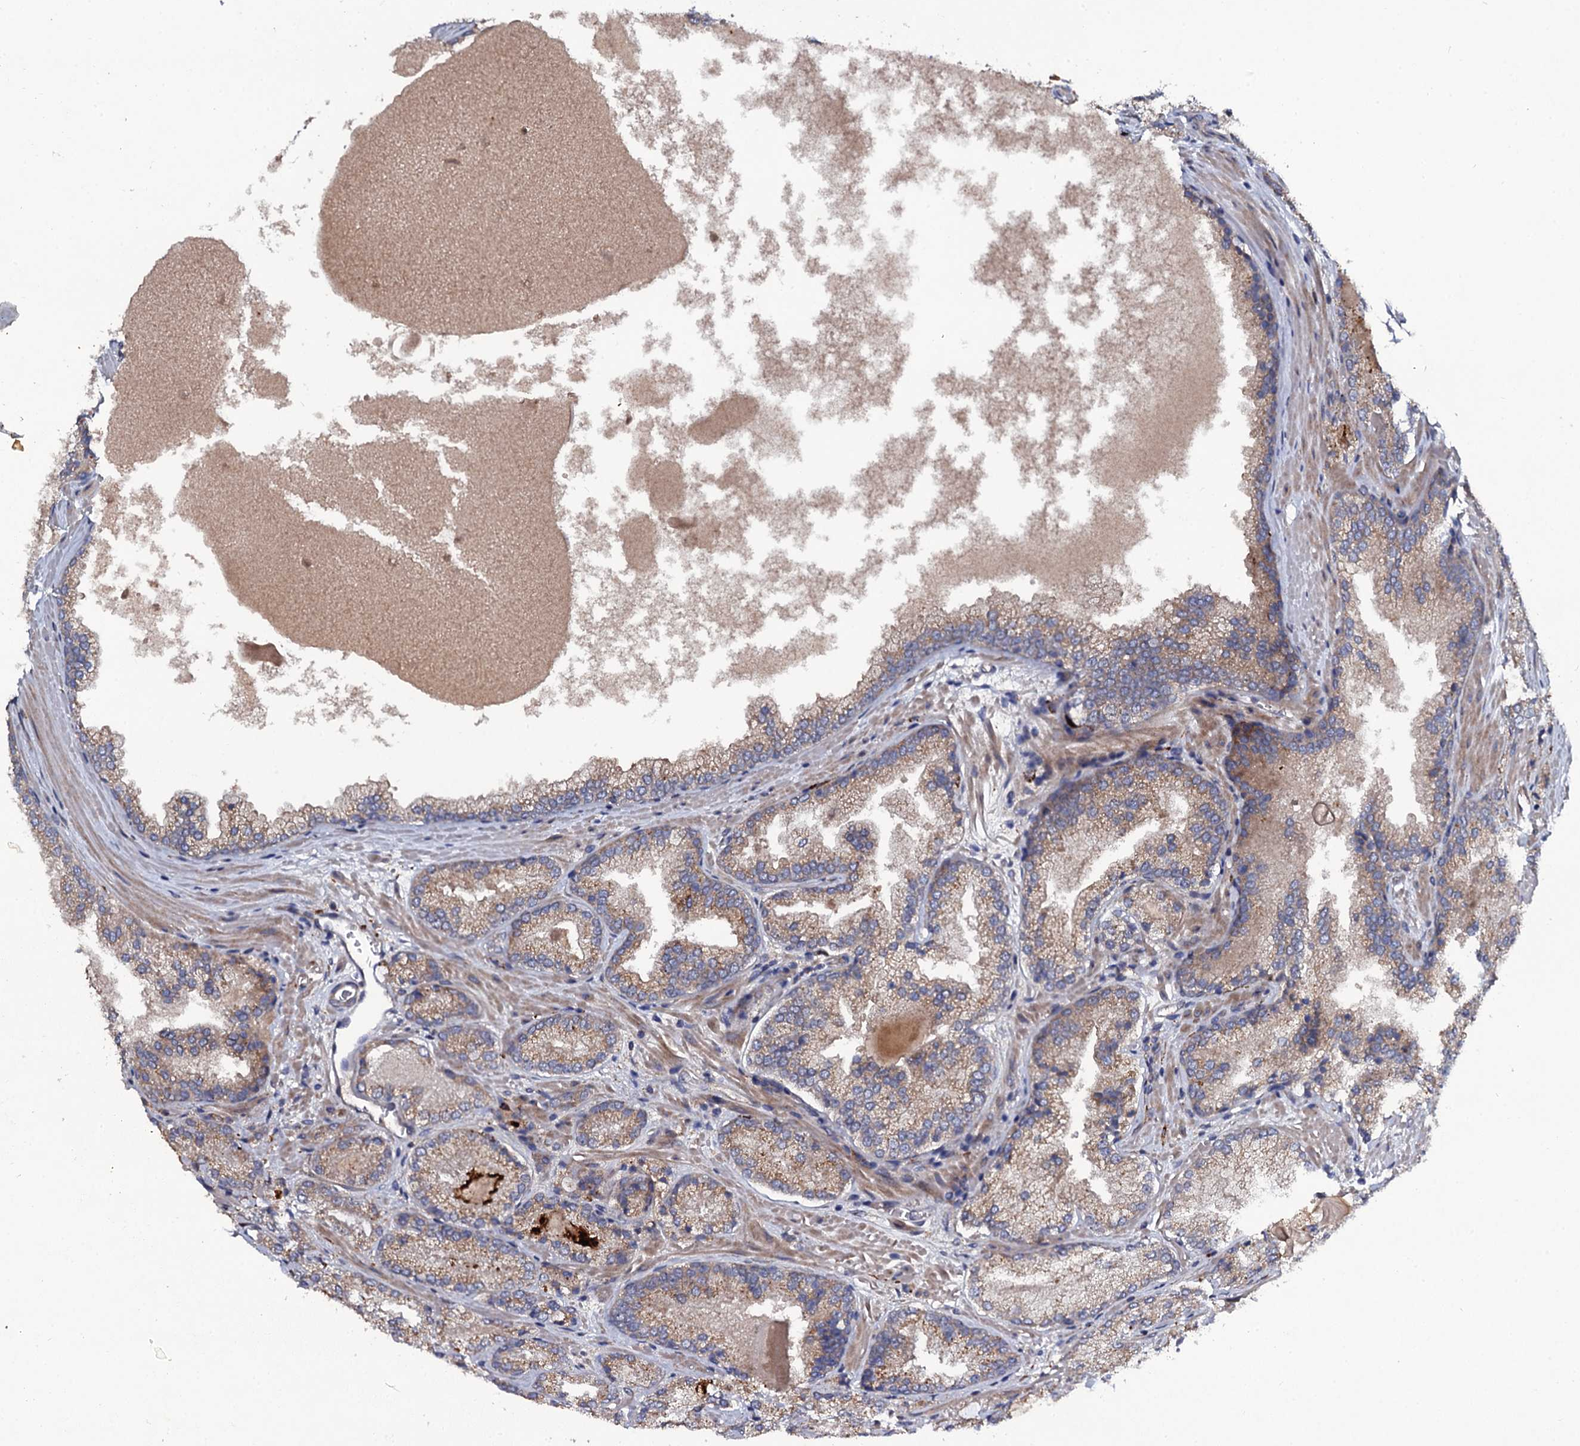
{"staining": {"intensity": "moderate", "quantity": ">75%", "location": "cytoplasmic/membranous"}, "tissue": "prostate cancer", "cell_type": "Tumor cells", "image_type": "cancer", "snomed": [{"axis": "morphology", "description": "Adenocarcinoma, Low grade"}, {"axis": "topography", "description": "Prostate"}], "caption": "Tumor cells display medium levels of moderate cytoplasmic/membranous expression in about >75% of cells in prostate cancer.", "gene": "LRRC28", "patient": {"sex": "male", "age": 74}}